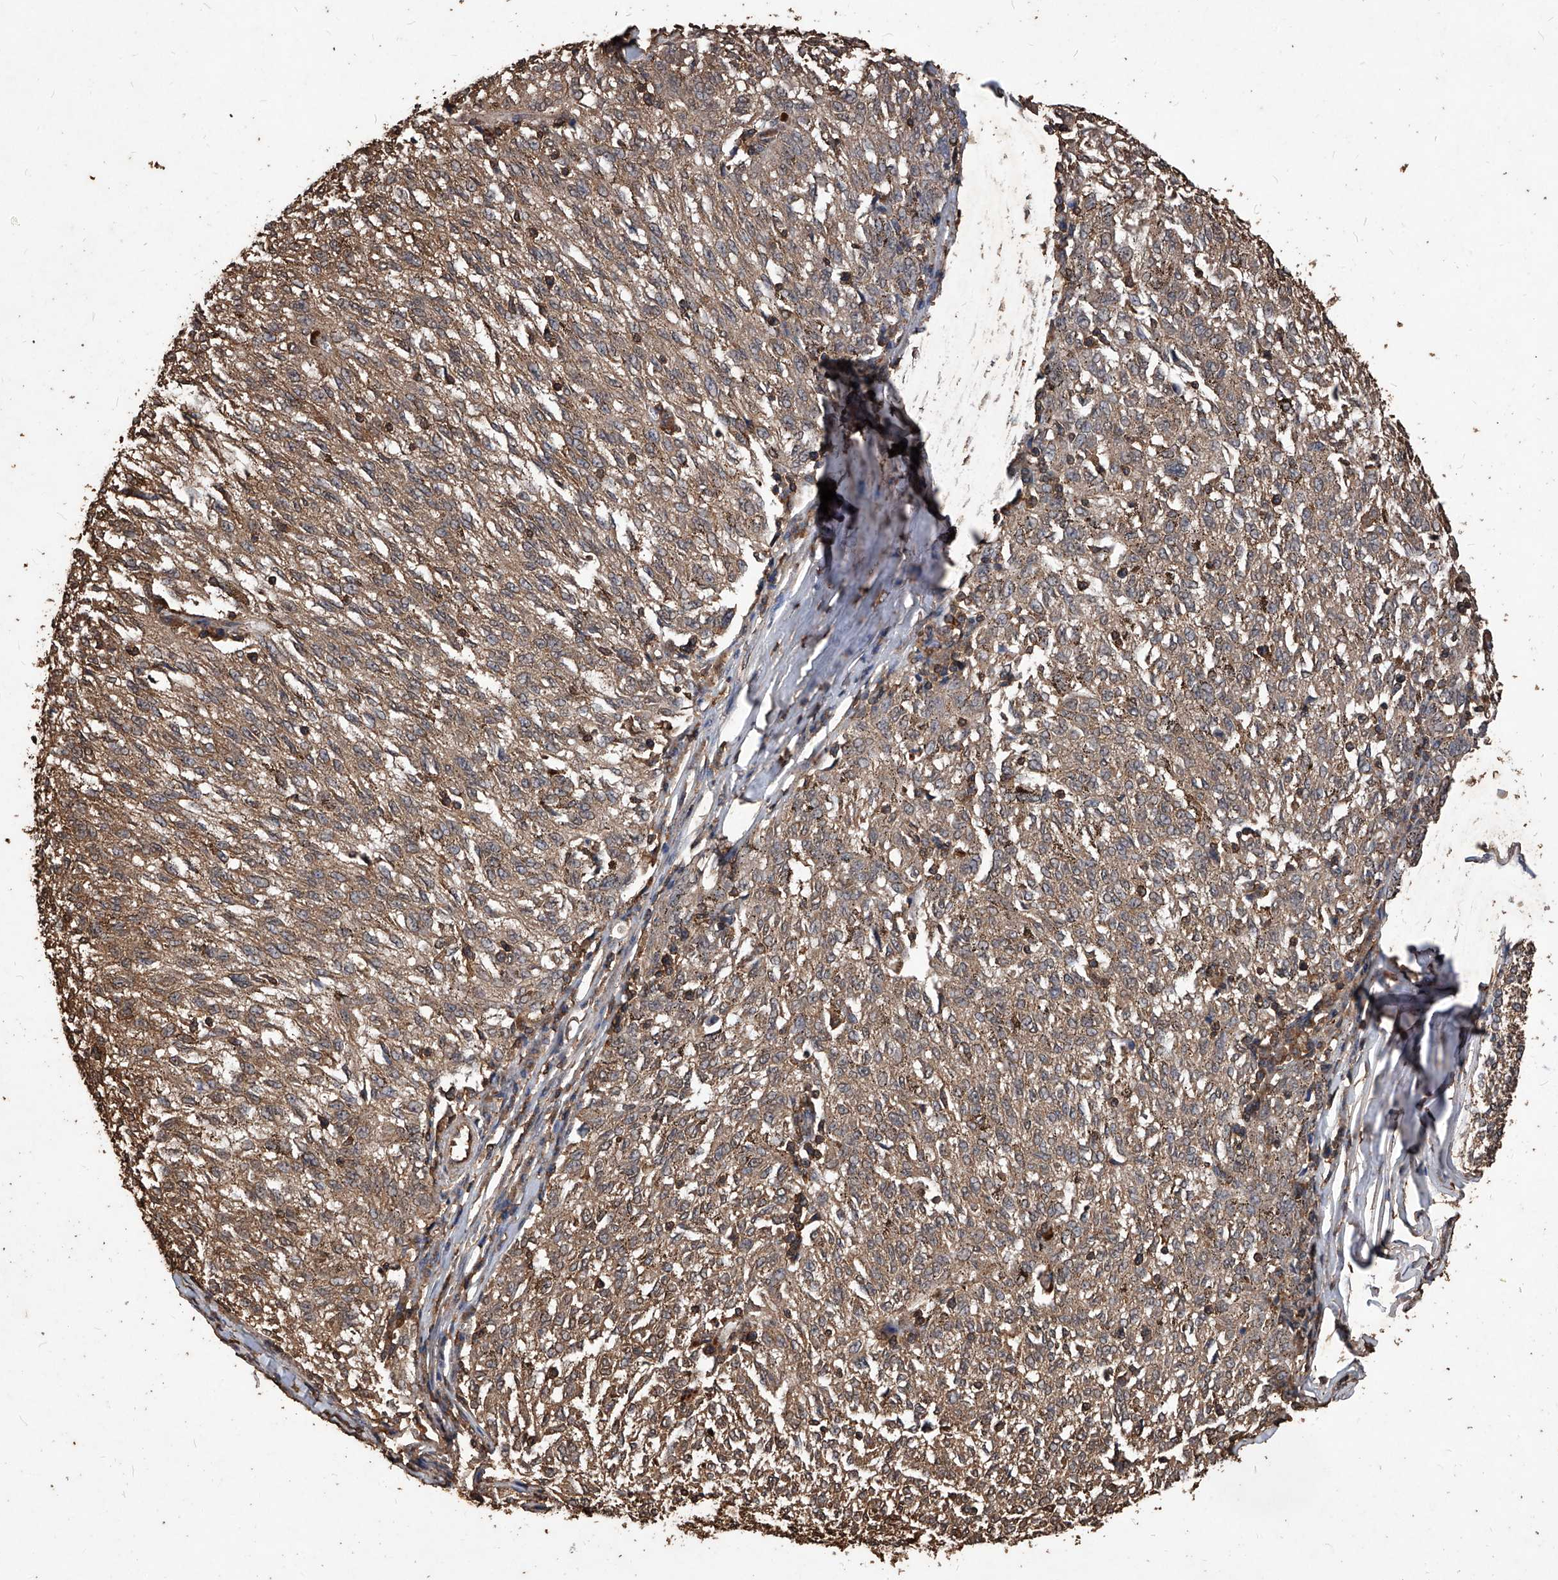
{"staining": {"intensity": "negative", "quantity": "none", "location": "none"}, "tissue": "melanoma", "cell_type": "Tumor cells", "image_type": "cancer", "snomed": [{"axis": "morphology", "description": "Malignant melanoma, NOS"}, {"axis": "topography", "description": "Skin"}], "caption": "IHC of human melanoma exhibits no staining in tumor cells.", "gene": "UCP2", "patient": {"sex": "female", "age": 72}}